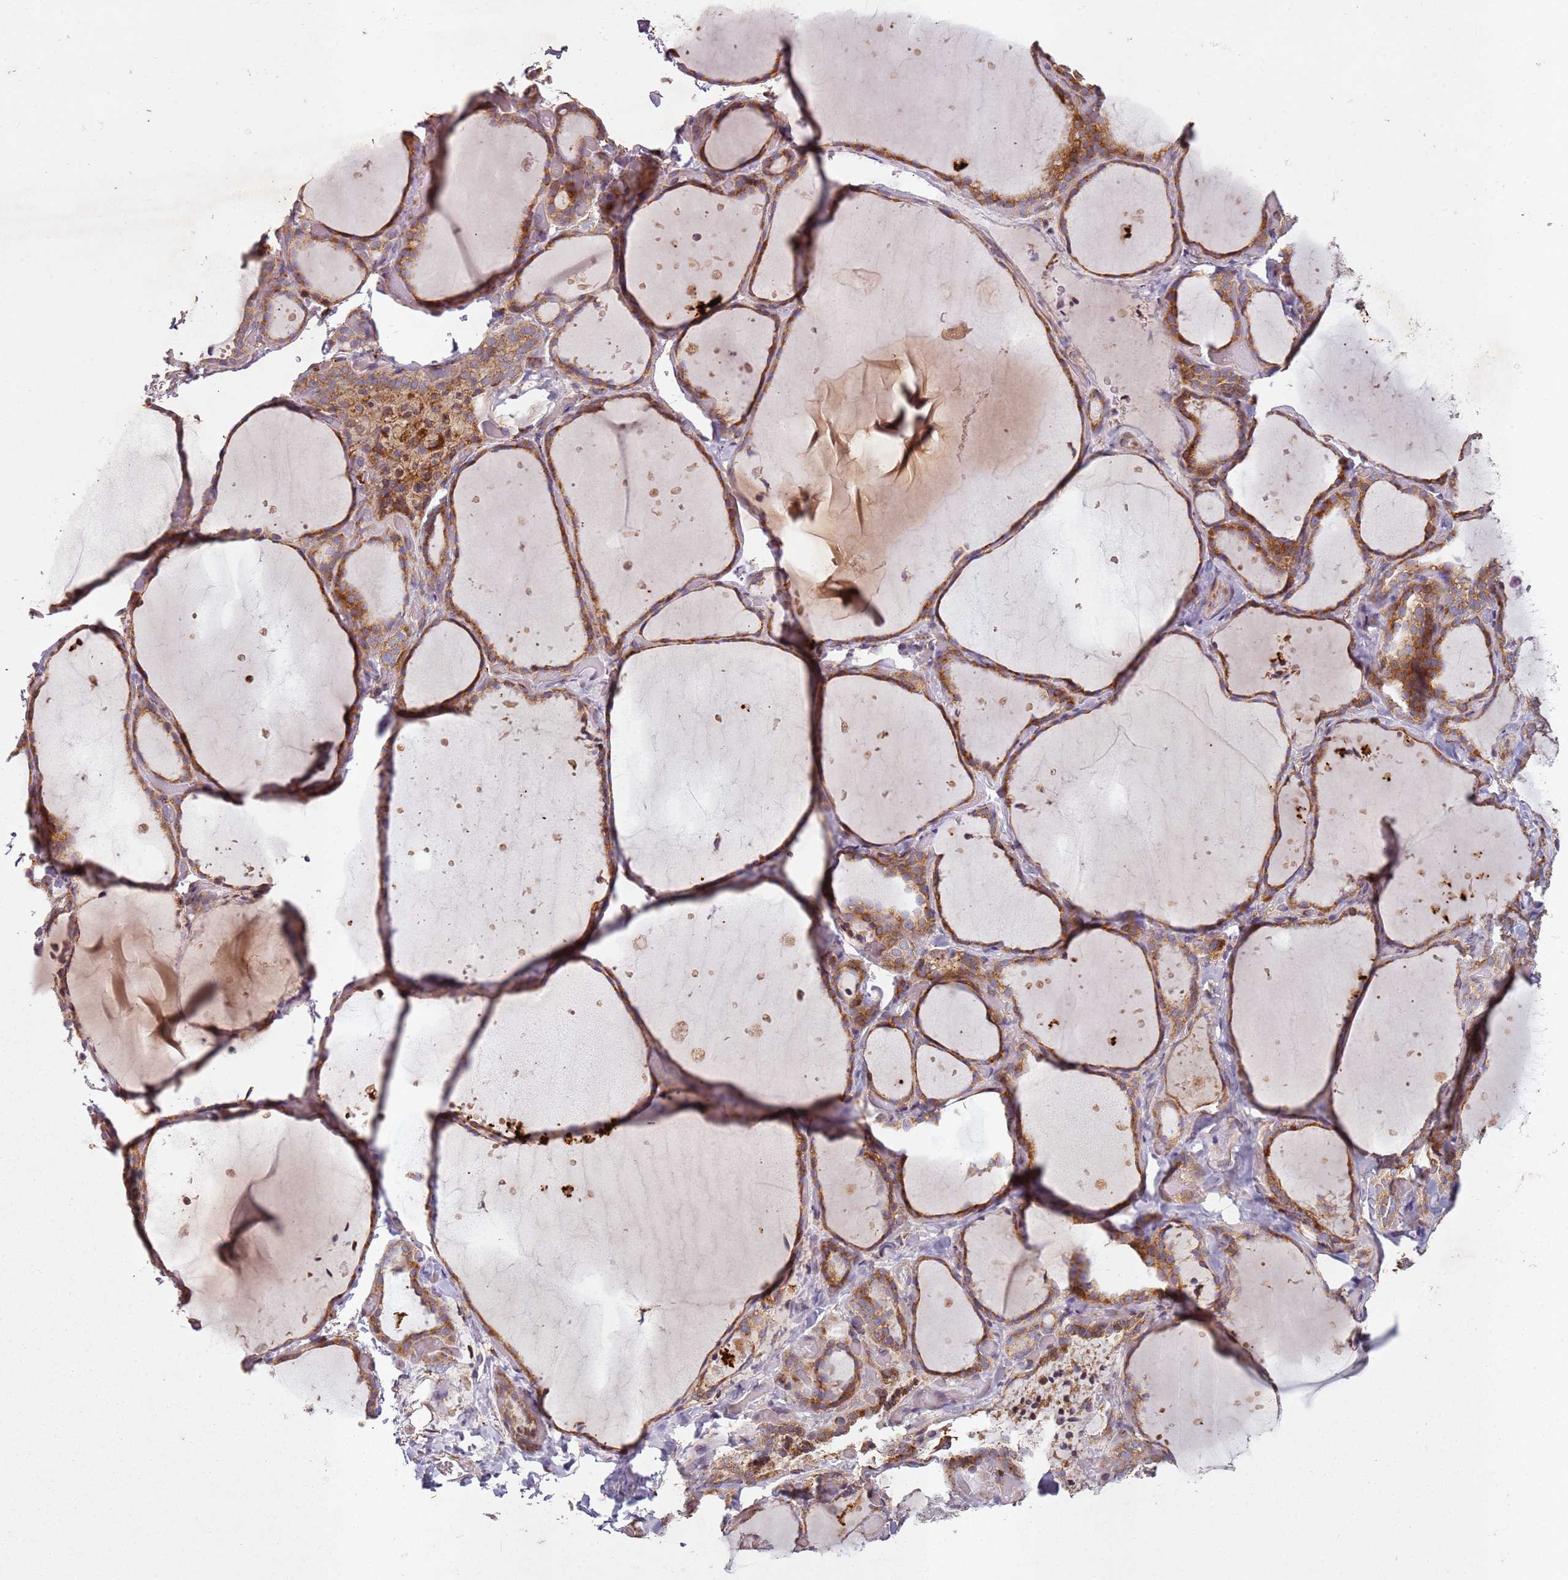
{"staining": {"intensity": "moderate", "quantity": ">75%", "location": "cytoplasmic/membranous"}, "tissue": "thyroid gland", "cell_type": "Glandular cells", "image_type": "normal", "snomed": [{"axis": "morphology", "description": "Normal tissue, NOS"}, {"axis": "topography", "description": "Thyroid gland"}], "caption": "Thyroid gland was stained to show a protein in brown. There is medium levels of moderate cytoplasmic/membranous positivity in about >75% of glandular cells. (IHC, brightfield microscopy, high magnification).", "gene": "ARFRP1", "patient": {"sex": "female", "age": 44}}